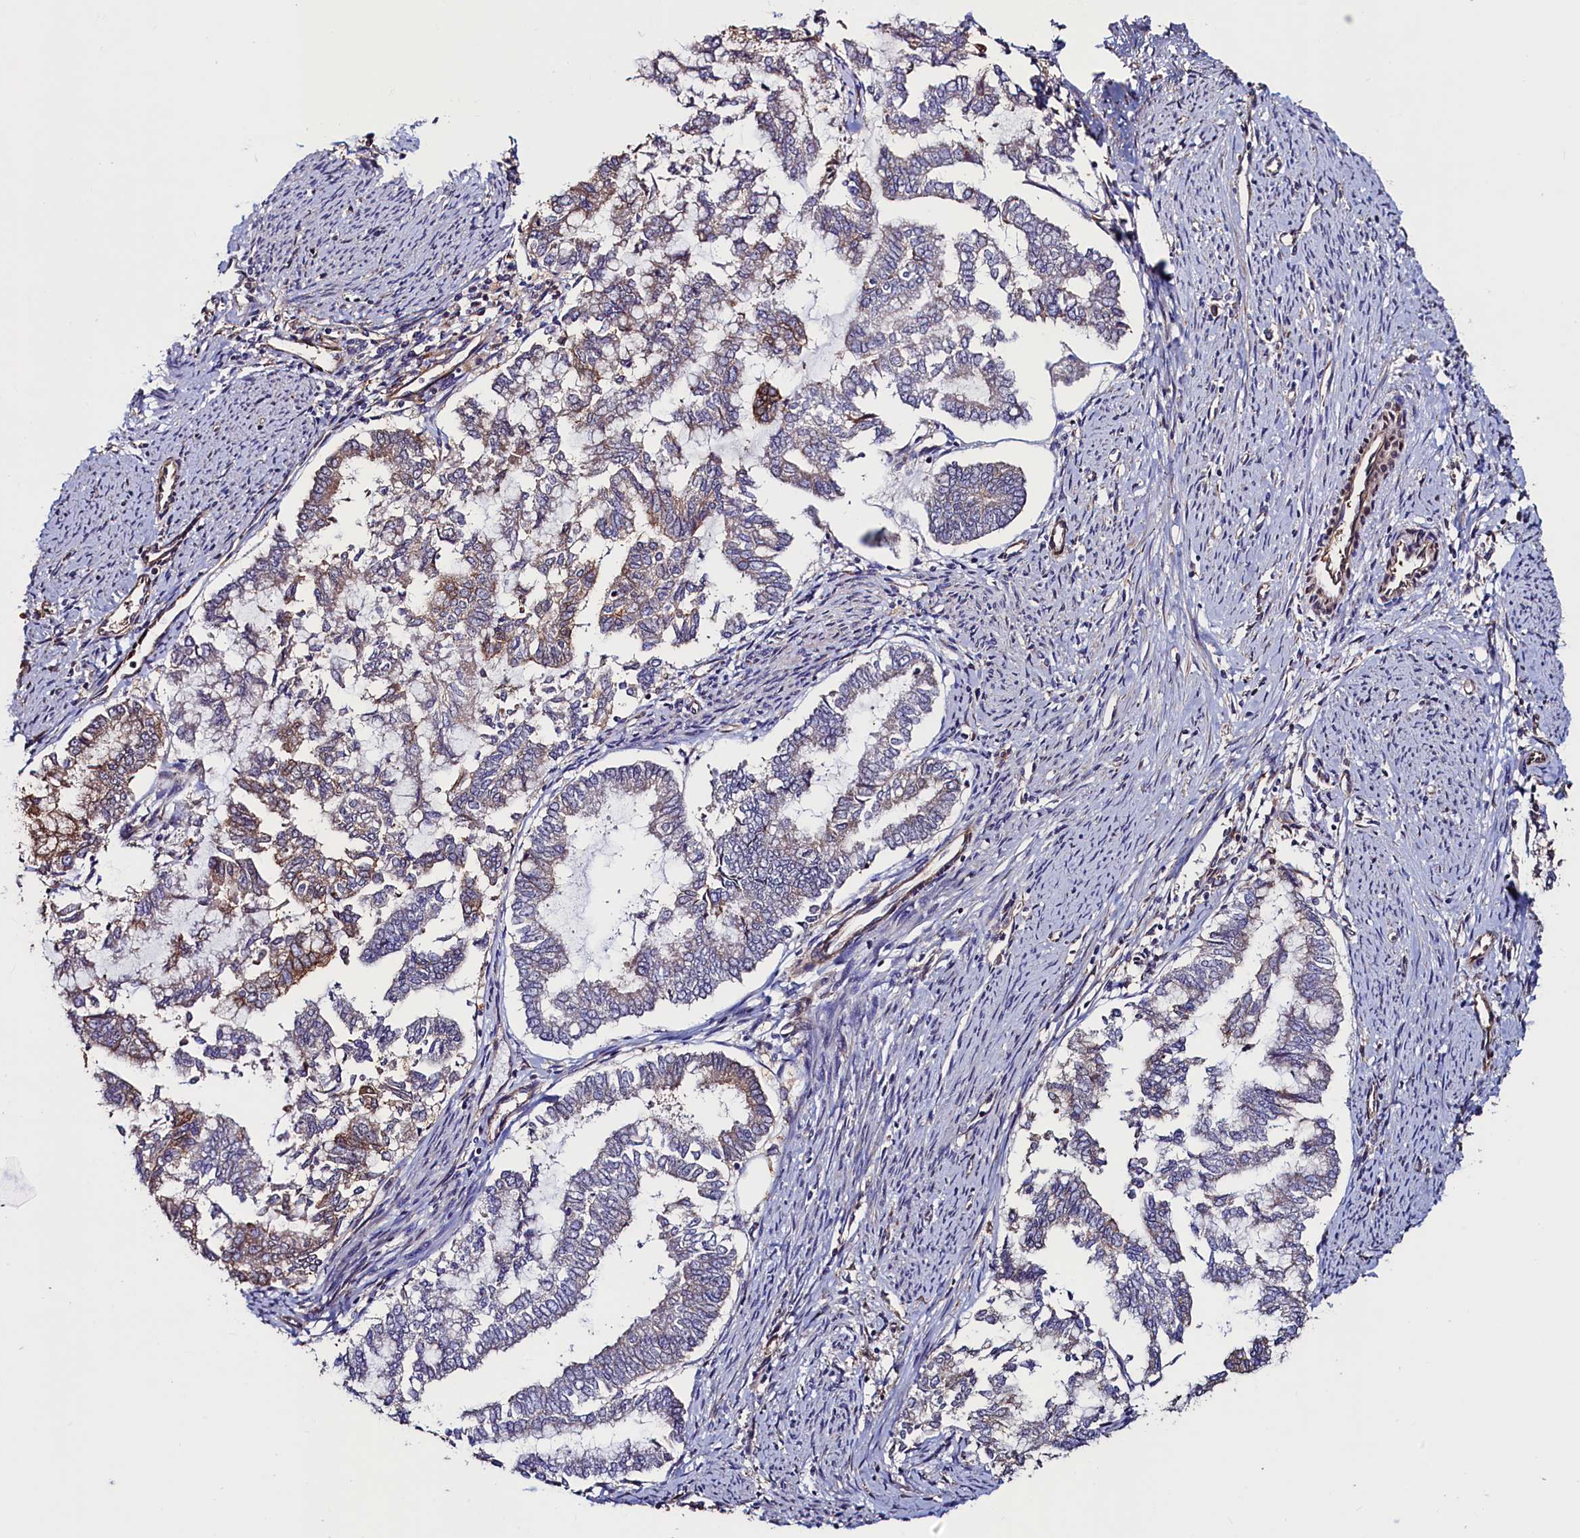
{"staining": {"intensity": "moderate", "quantity": "<25%", "location": "cytoplasmic/membranous"}, "tissue": "endometrial cancer", "cell_type": "Tumor cells", "image_type": "cancer", "snomed": [{"axis": "morphology", "description": "Adenocarcinoma, NOS"}, {"axis": "topography", "description": "Endometrium"}], "caption": "IHC (DAB (3,3'-diaminobenzidine)) staining of adenocarcinoma (endometrial) reveals moderate cytoplasmic/membranous protein positivity in about <25% of tumor cells.", "gene": "ATXN2L", "patient": {"sex": "female", "age": 79}}